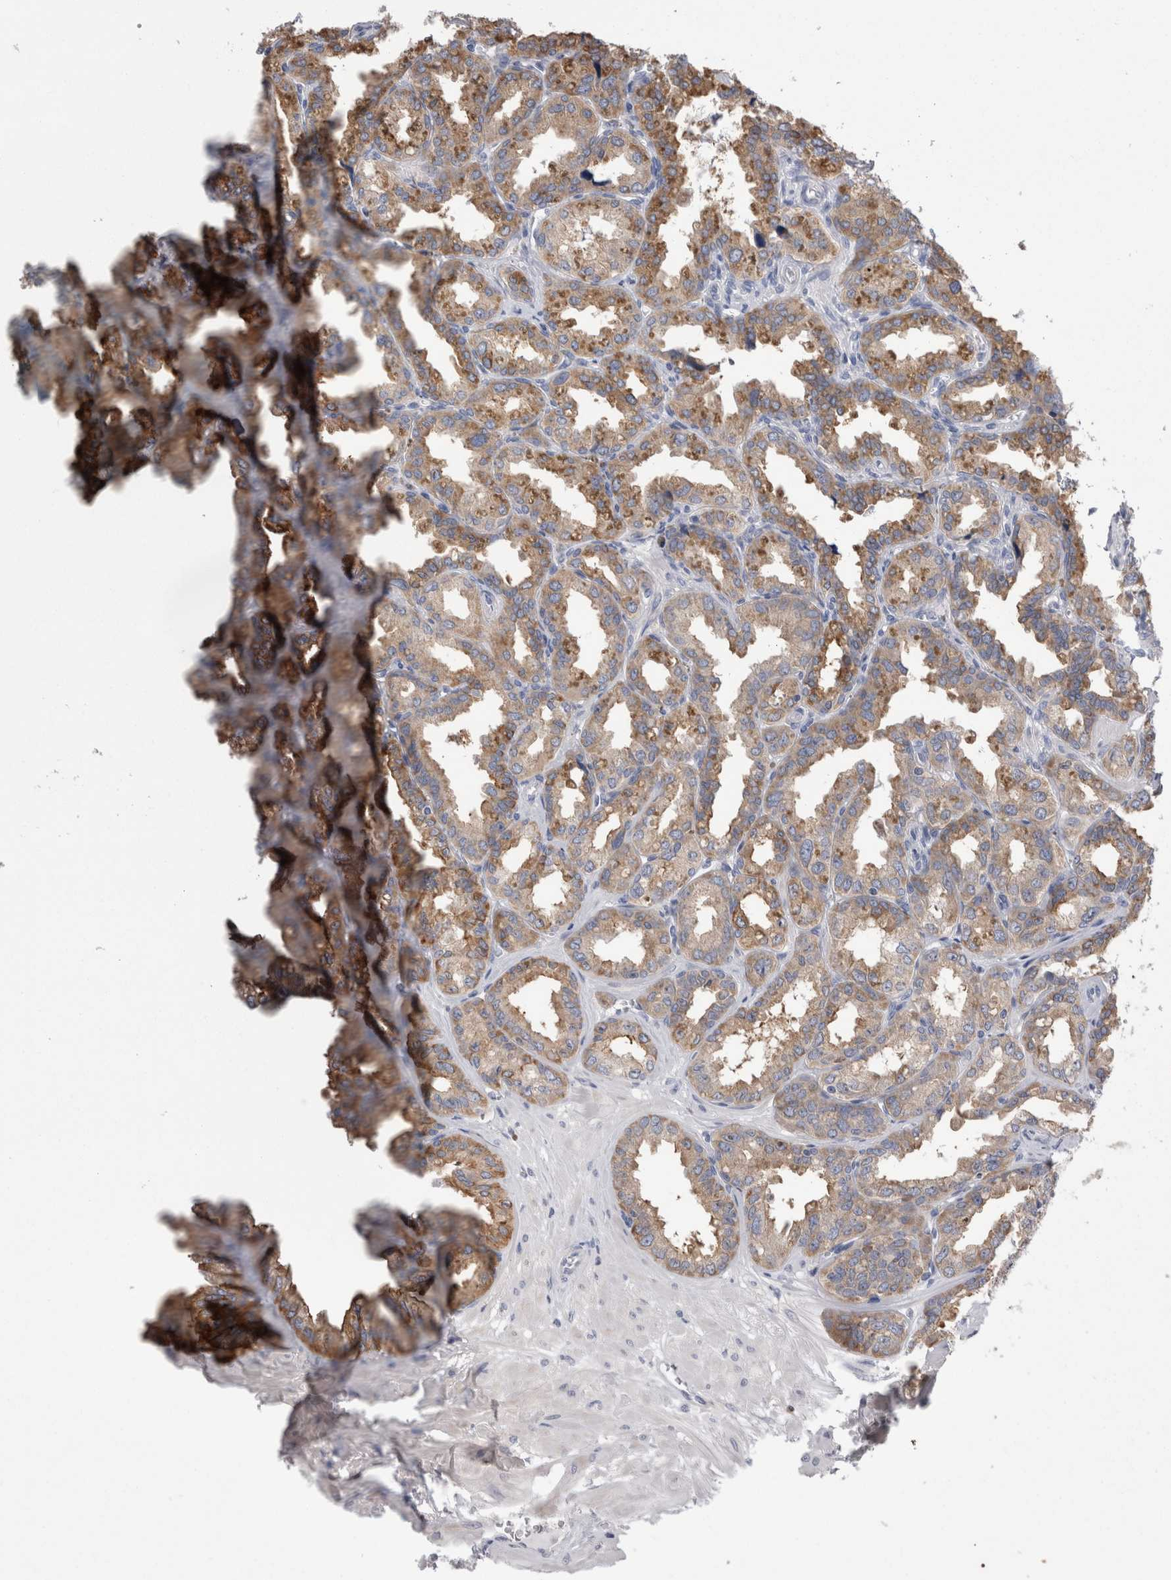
{"staining": {"intensity": "moderate", "quantity": ">75%", "location": "cytoplasmic/membranous"}, "tissue": "seminal vesicle", "cell_type": "Glandular cells", "image_type": "normal", "snomed": [{"axis": "morphology", "description": "Normal tissue, NOS"}, {"axis": "topography", "description": "Prostate"}, {"axis": "topography", "description": "Seminal veicle"}], "caption": "This is an image of IHC staining of unremarkable seminal vesicle, which shows moderate expression in the cytoplasmic/membranous of glandular cells.", "gene": "DCTN6", "patient": {"sex": "male", "age": 51}}